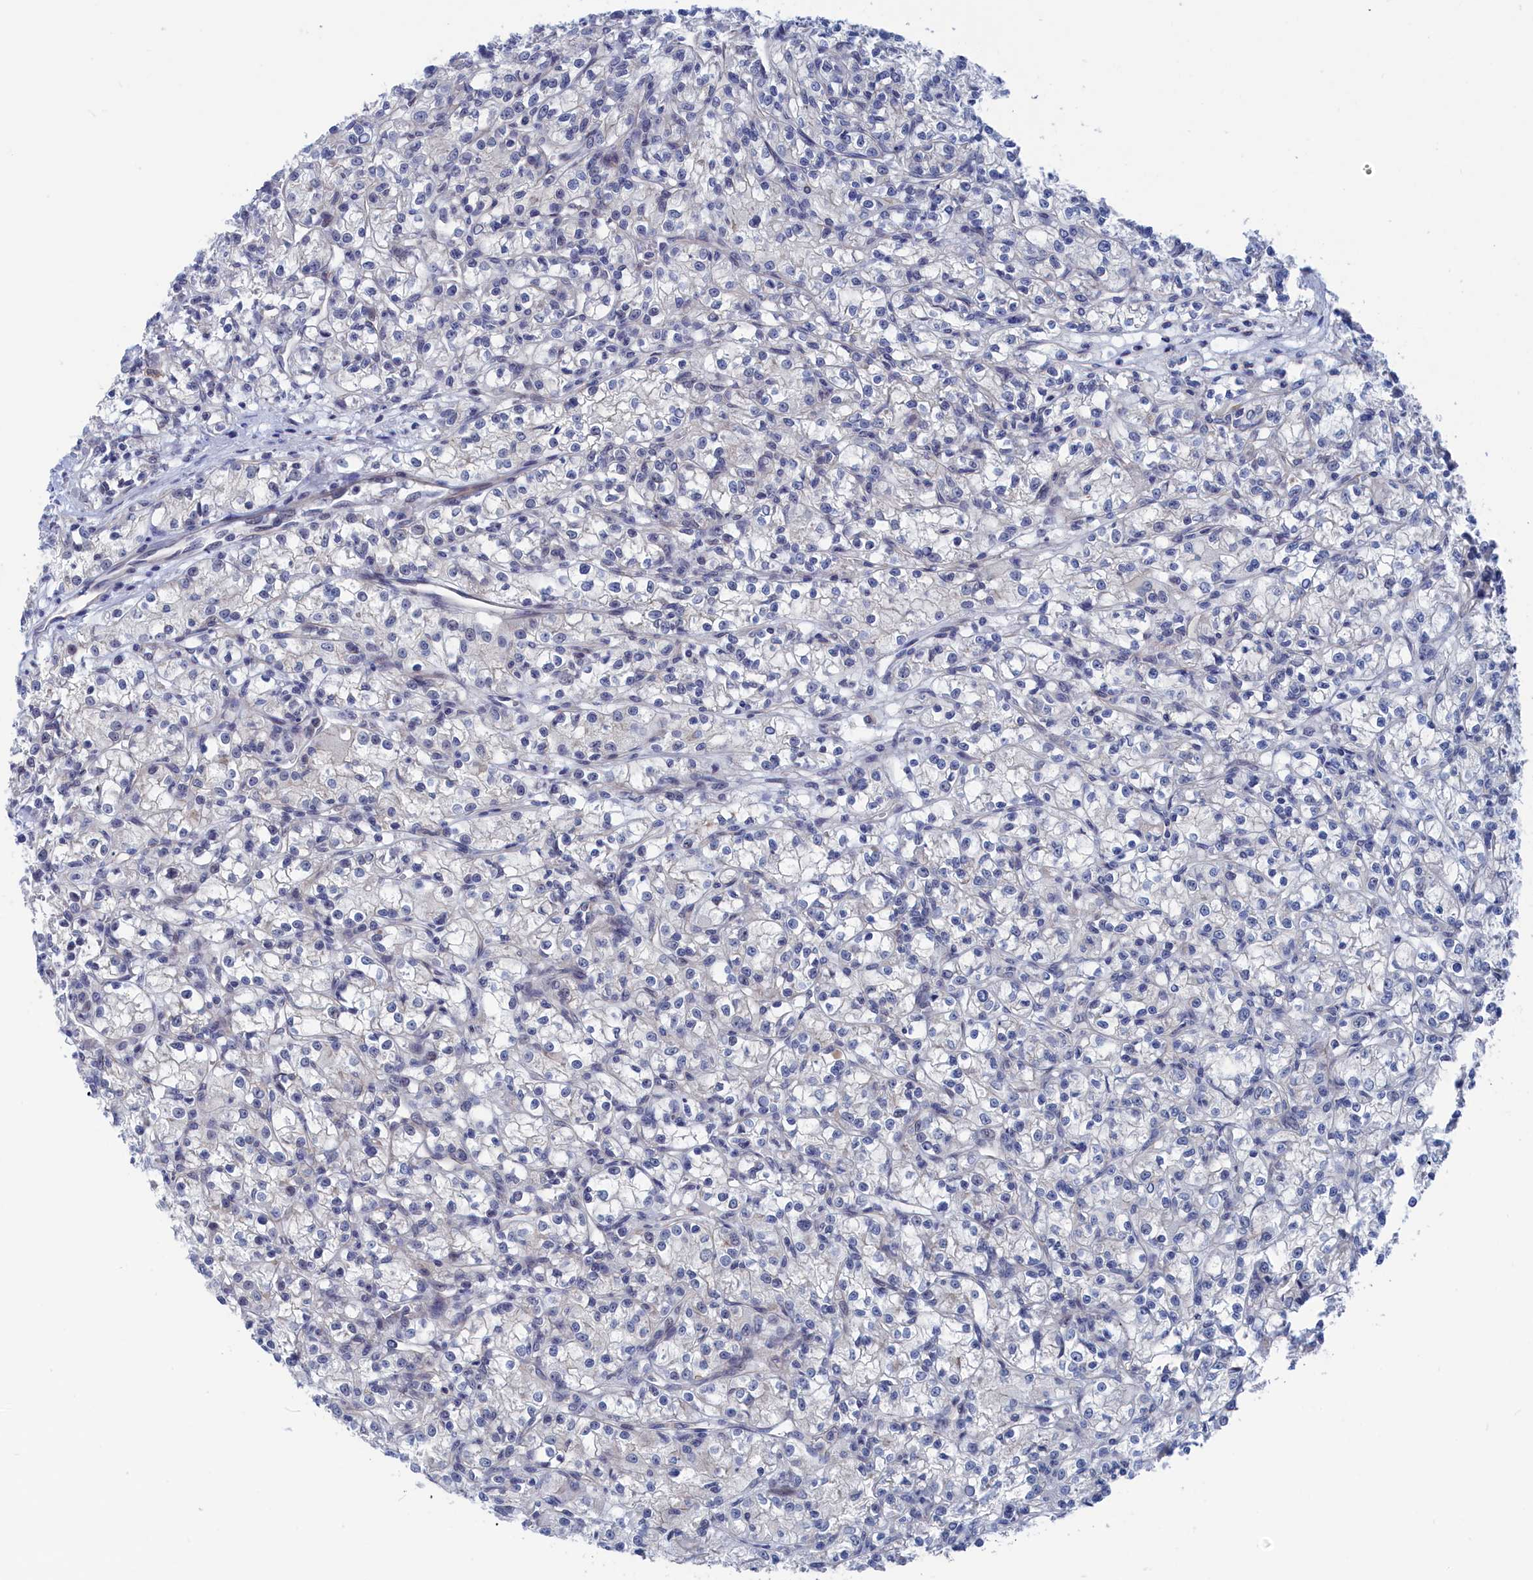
{"staining": {"intensity": "negative", "quantity": "none", "location": "none"}, "tissue": "renal cancer", "cell_type": "Tumor cells", "image_type": "cancer", "snomed": [{"axis": "morphology", "description": "Adenocarcinoma, NOS"}, {"axis": "topography", "description": "Kidney"}], "caption": "IHC image of renal cancer (adenocarcinoma) stained for a protein (brown), which reveals no positivity in tumor cells.", "gene": "MARCHF3", "patient": {"sex": "female", "age": 59}}